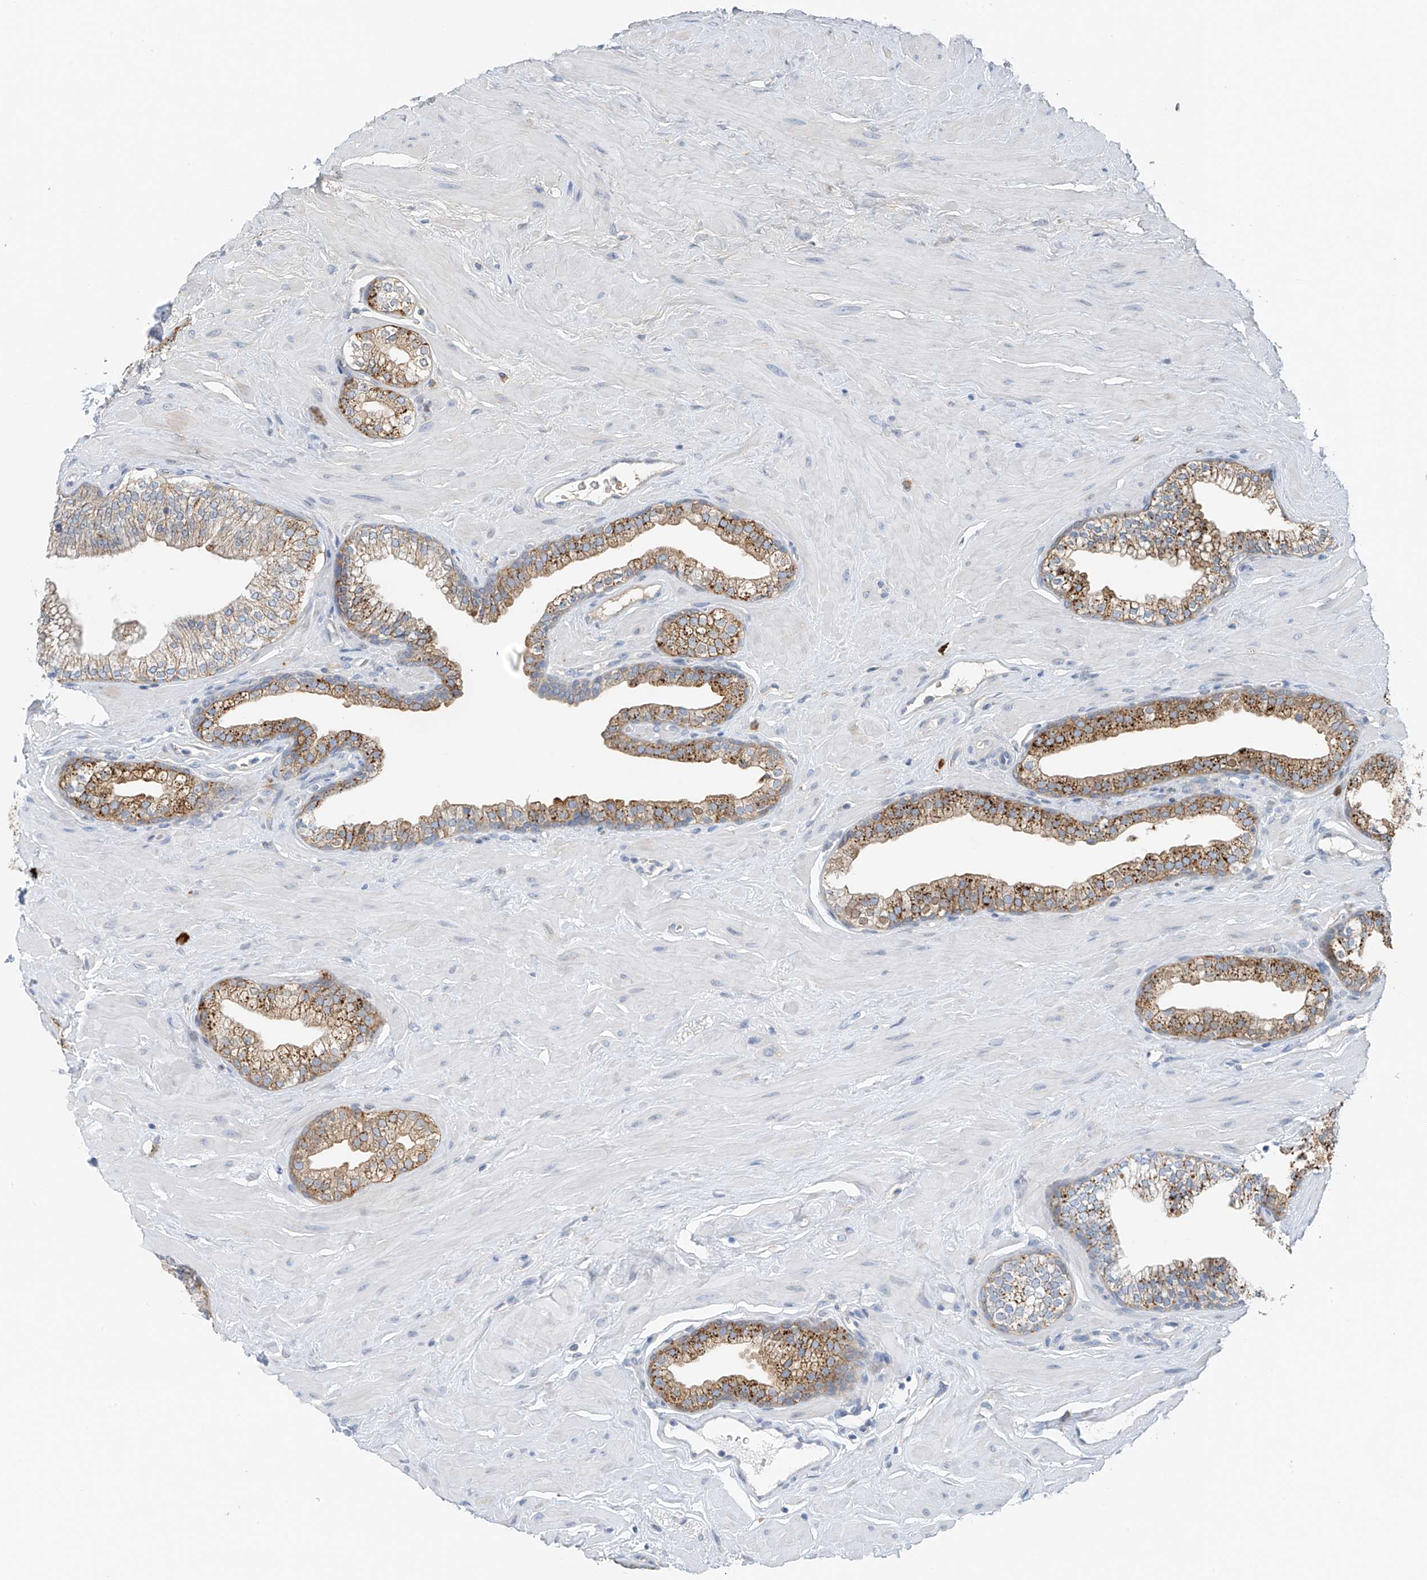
{"staining": {"intensity": "strong", "quantity": "25%-75%", "location": "cytoplasmic/membranous"}, "tissue": "prostate", "cell_type": "Glandular cells", "image_type": "normal", "snomed": [{"axis": "morphology", "description": "Normal tissue, NOS"}, {"axis": "morphology", "description": "Urothelial carcinoma, Low grade"}, {"axis": "topography", "description": "Urinary bladder"}, {"axis": "topography", "description": "Prostate"}], "caption": "Strong cytoplasmic/membranous expression is identified in approximately 25%-75% of glandular cells in unremarkable prostate.", "gene": "POMGNT2", "patient": {"sex": "male", "age": 60}}